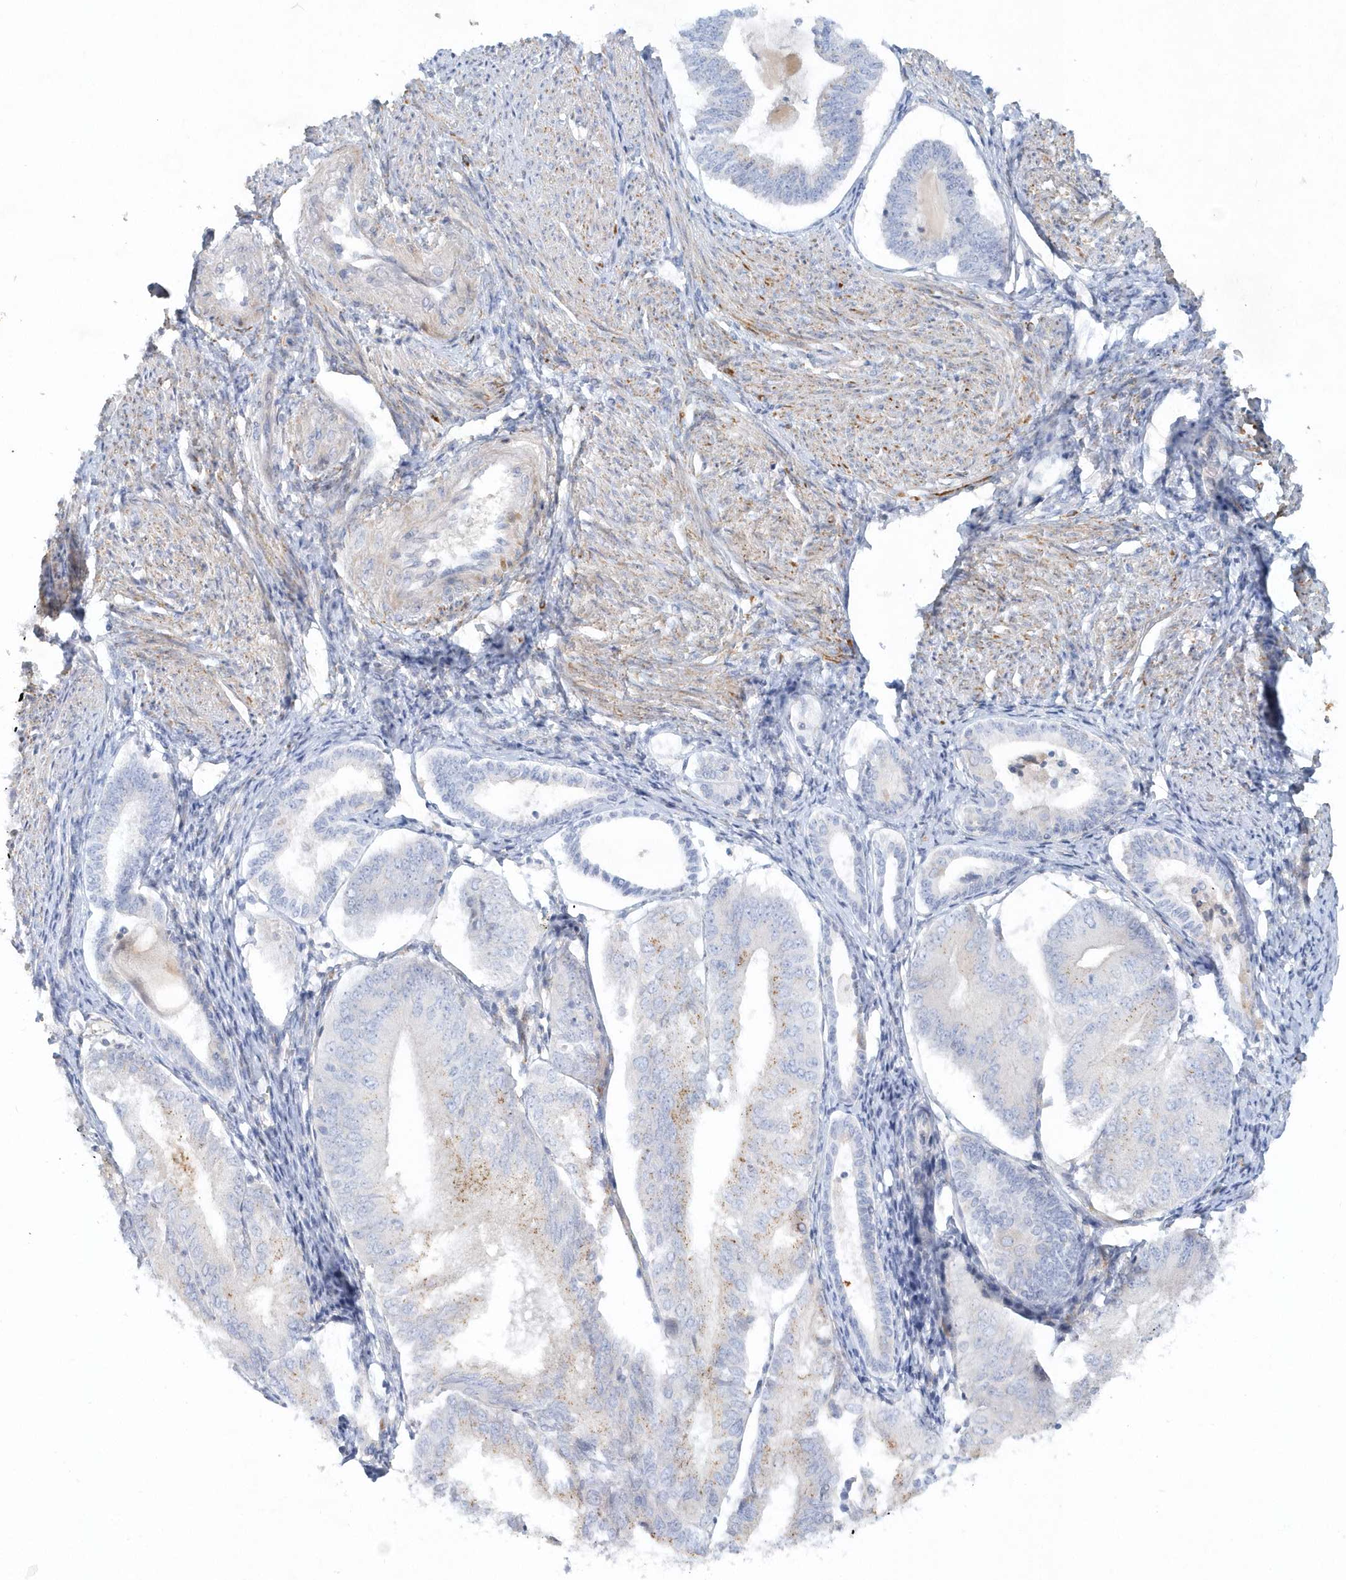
{"staining": {"intensity": "moderate", "quantity": "<25%", "location": "cytoplasmic/membranous"}, "tissue": "endometrial cancer", "cell_type": "Tumor cells", "image_type": "cancer", "snomed": [{"axis": "morphology", "description": "Adenocarcinoma, NOS"}, {"axis": "topography", "description": "Endometrium"}], "caption": "IHC of endometrial cancer (adenocarcinoma) shows low levels of moderate cytoplasmic/membranous staining in about <25% of tumor cells.", "gene": "DNAH1", "patient": {"sex": "female", "age": 81}}